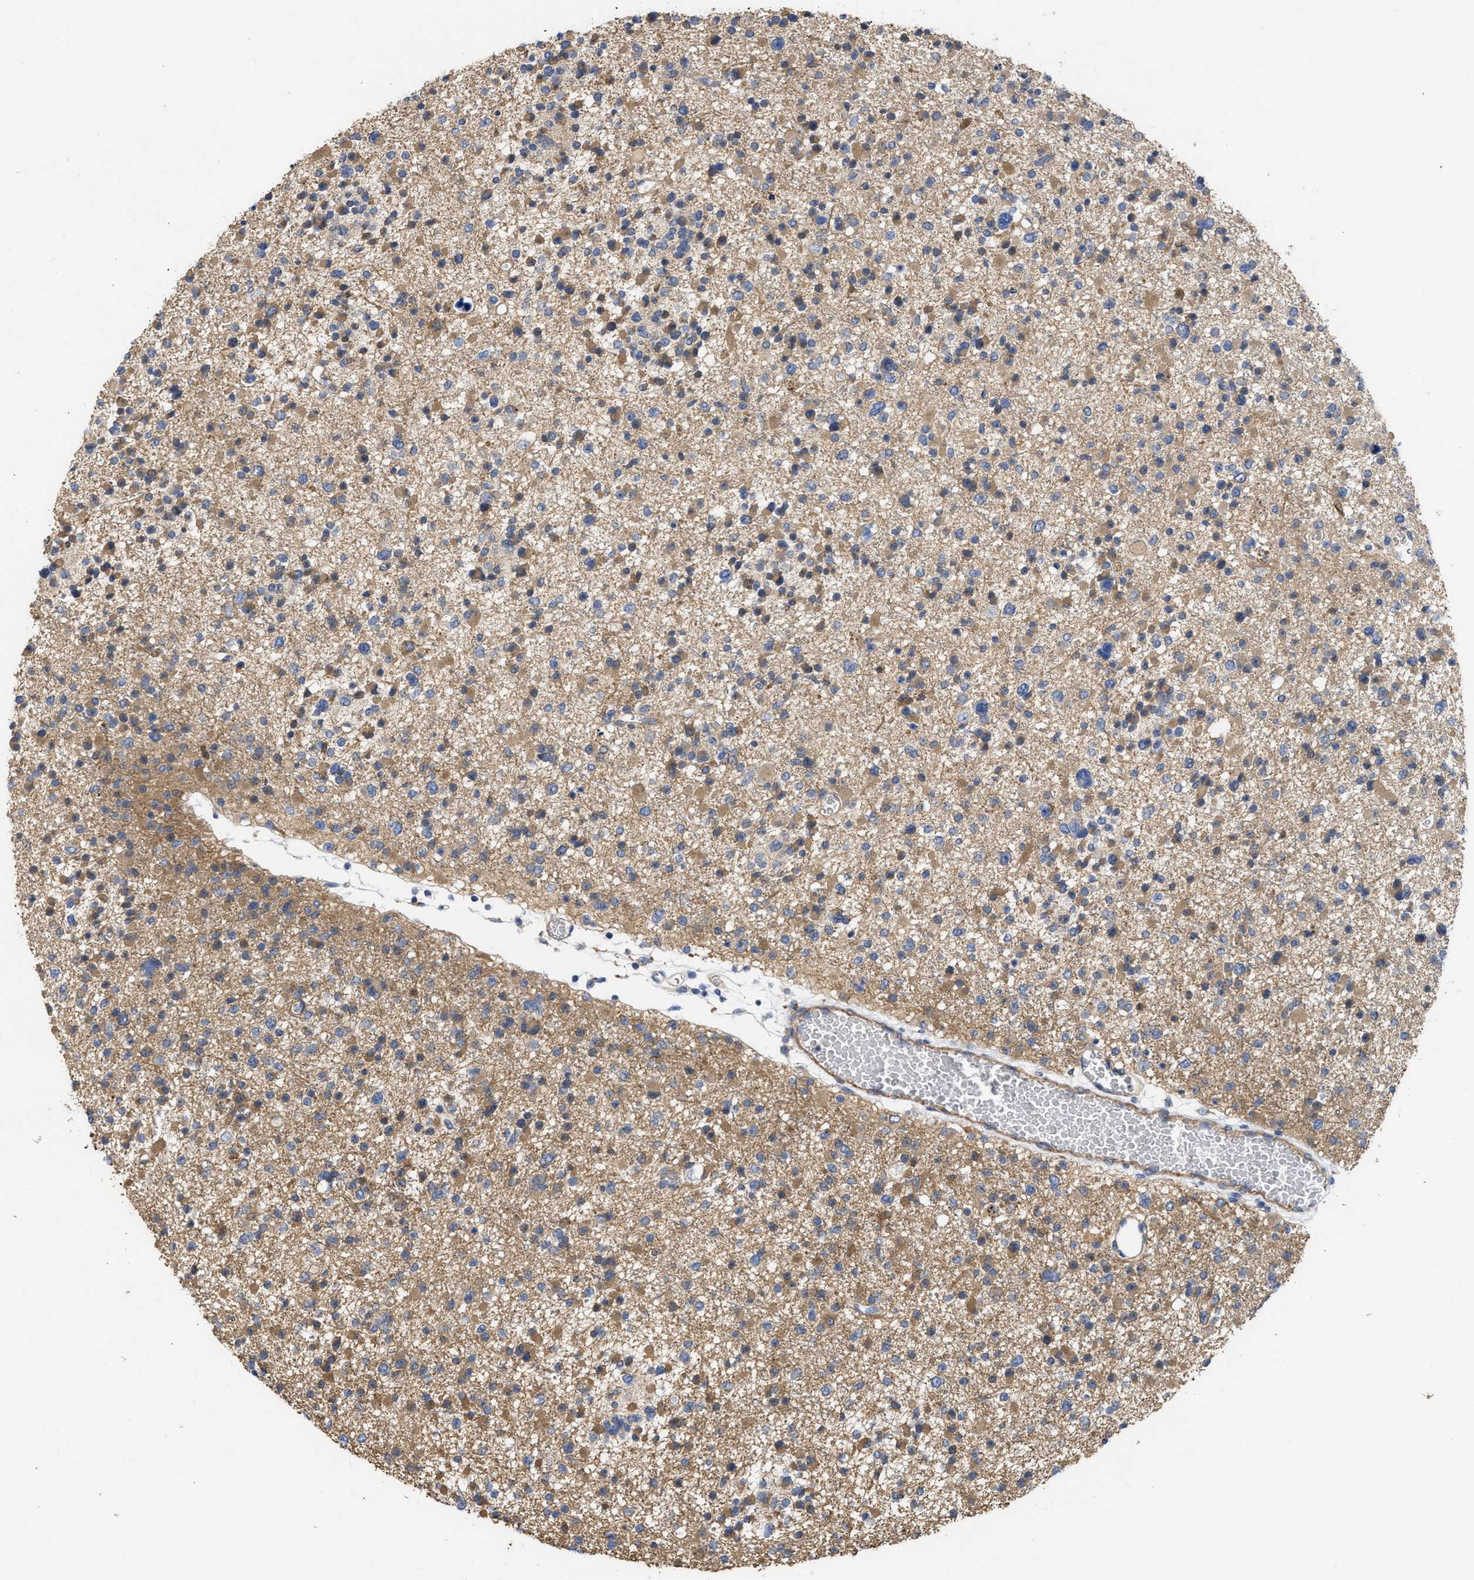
{"staining": {"intensity": "moderate", "quantity": "25%-75%", "location": "cytoplasmic/membranous"}, "tissue": "glioma", "cell_type": "Tumor cells", "image_type": "cancer", "snomed": [{"axis": "morphology", "description": "Glioma, malignant, Low grade"}, {"axis": "topography", "description": "Brain"}], "caption": "Malignant glioma (low-grade) stained for a protein demonstrates moderate cytoplasmic/membranous positivity in tumor cells.", "gene": "ARHGEF26", "patient": {"sex": "female", "age": 22}}